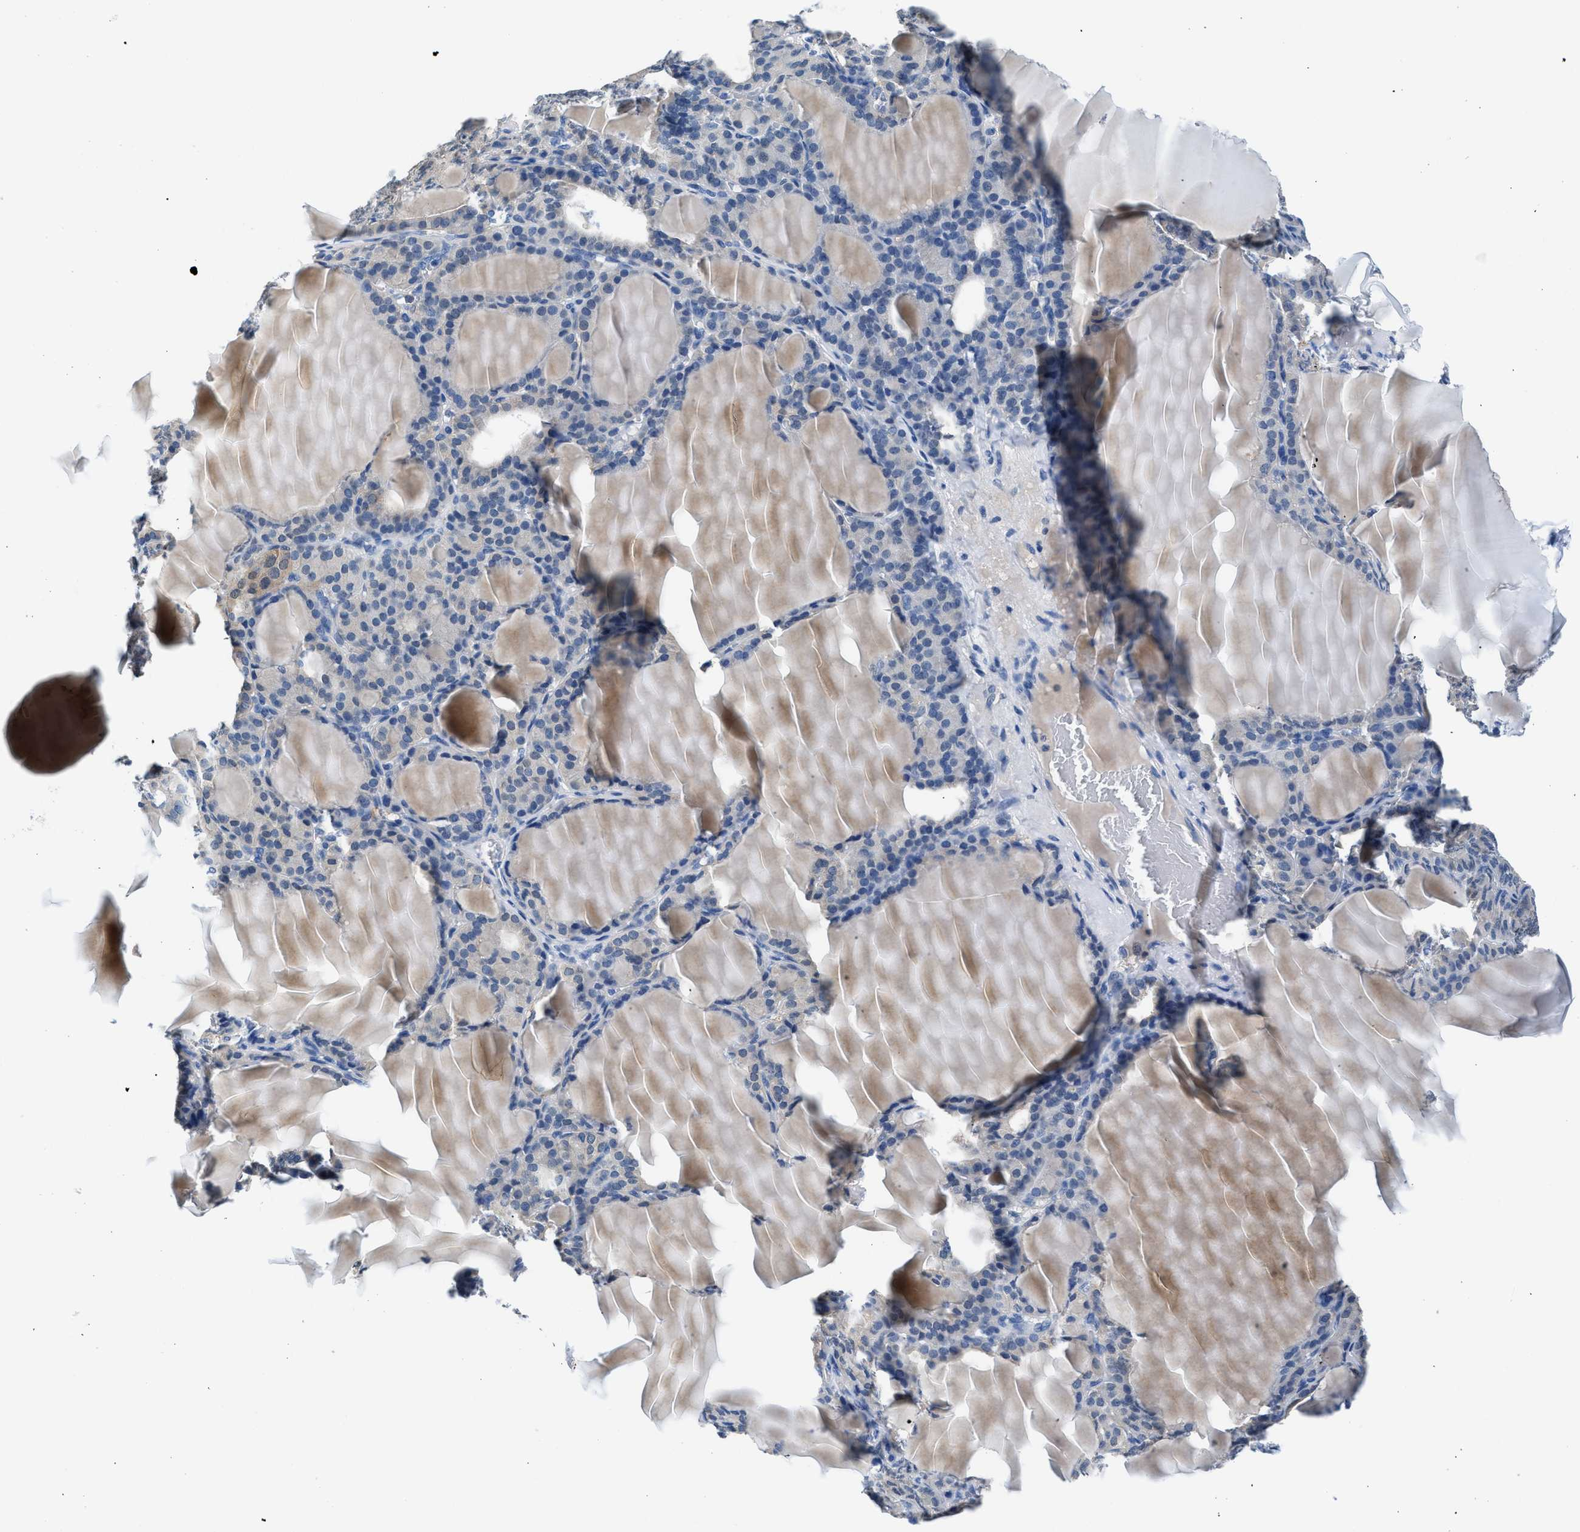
{"staining": {"intensity": "negative", "quantity": "none", "location": "none"}, "tissue": "thyroid gland", "cell_type": "Glandular cells", "image_type": "normal", "snomed": [{"axis": "morphology", "description": "Normal tissue, NOS"}, {"axis": "topography", "description": "Thyroid gland"}], "caption": "Immunohistochemistry (IHC) micrograph of benign human thyroid gland stained for a protein (brown), which reveals no staining in glandular cells.", "gene": "FADS6", "patient": {"sex": "female", "age": 28}}